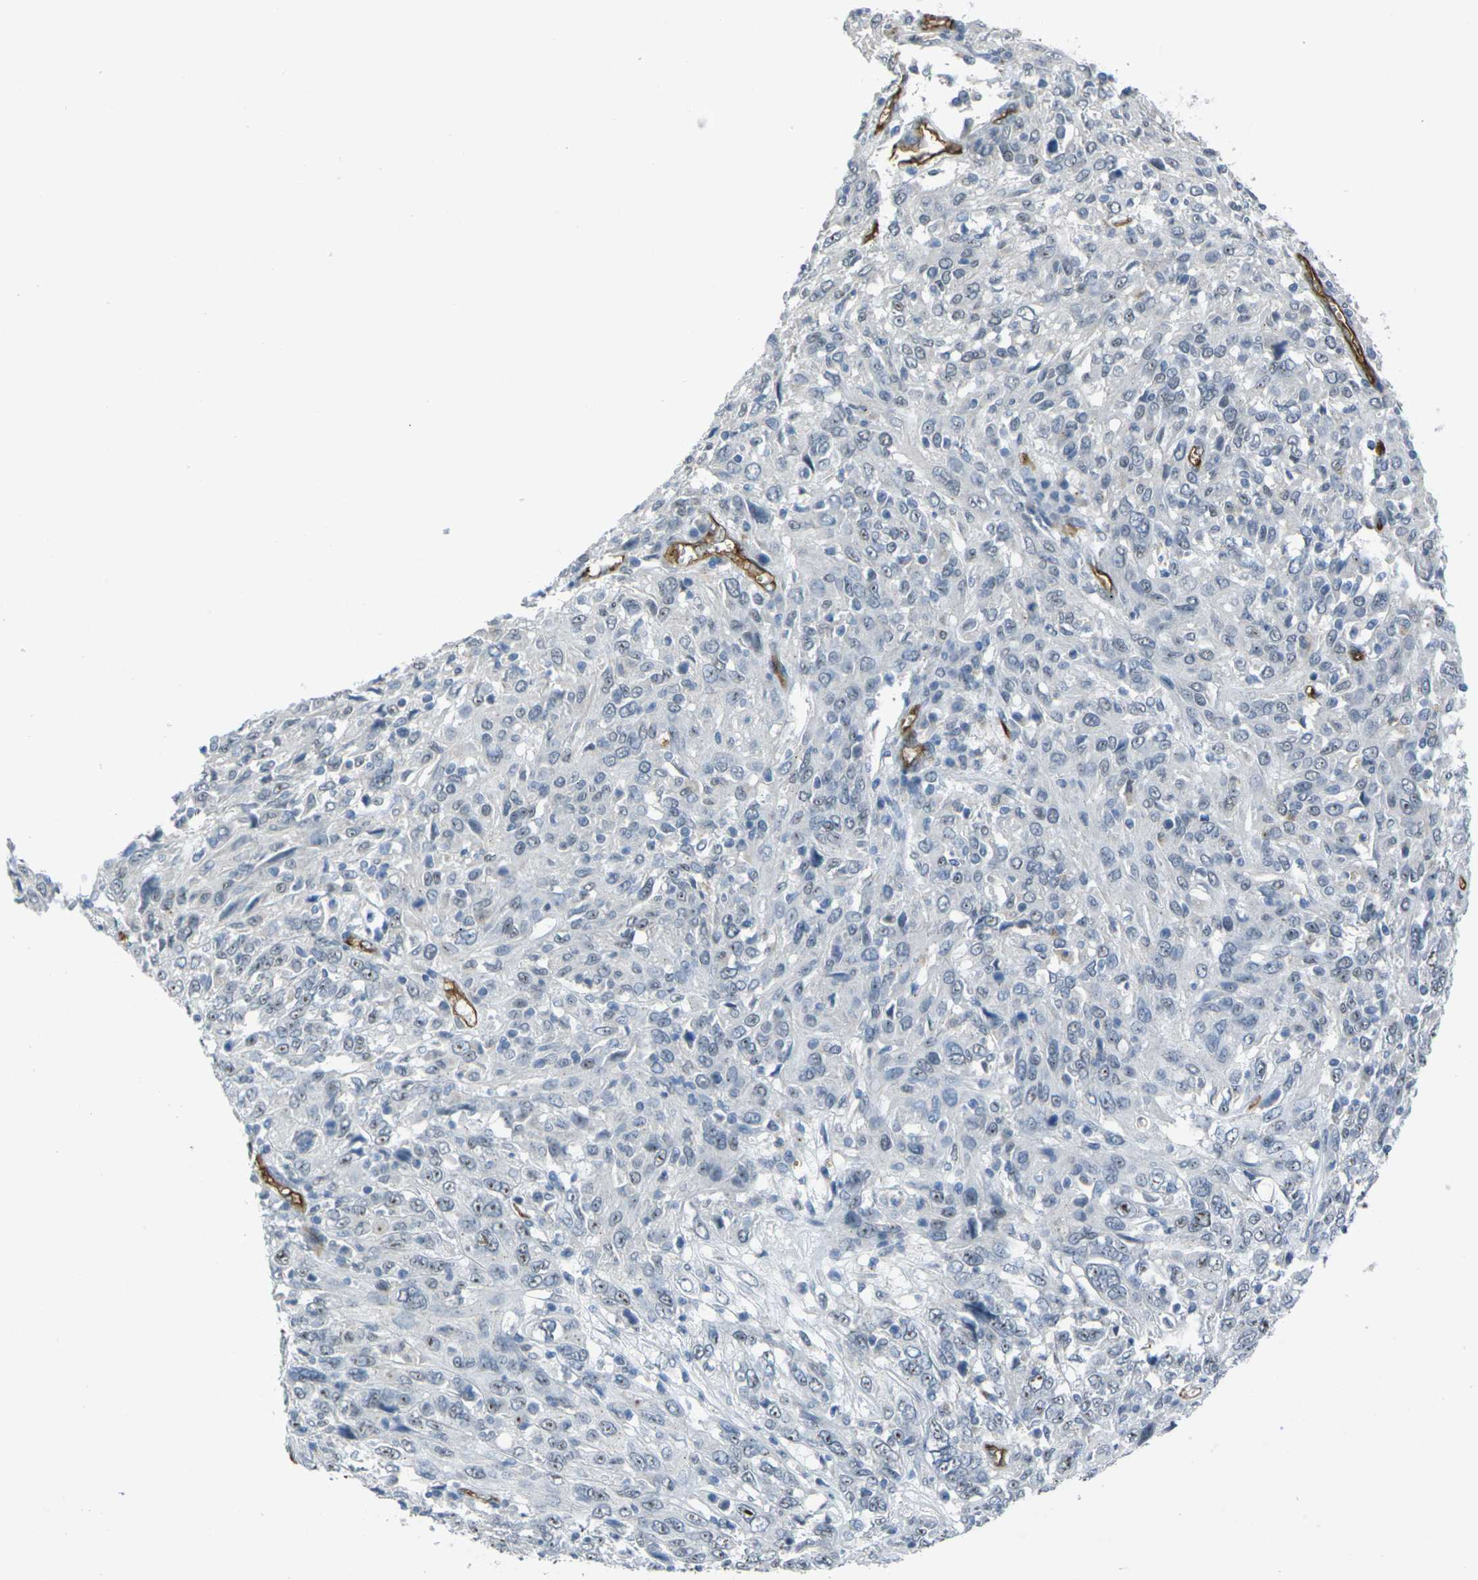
{"staining": {"intensity": "moderate", "quantity": "<25%", "location": "nuclear"}, "tissue": "cervical cancer", "cell_type": "Tumor cells", "image_type": "cancer", "snomed": [{"axis": "morphology", "description": "Squamous cell carcinoma, NOS"}, {"axis": "topography", "description": "Cervix"}], "caption": "This micrograph demonstrates IHC staining of human cervical squamous cell carcinoma, with low moderate nuclear expression in approximately <25% of tumor cells.", "gene": "HSPA12B", "patient": {"sex": "female", "age": 46}}